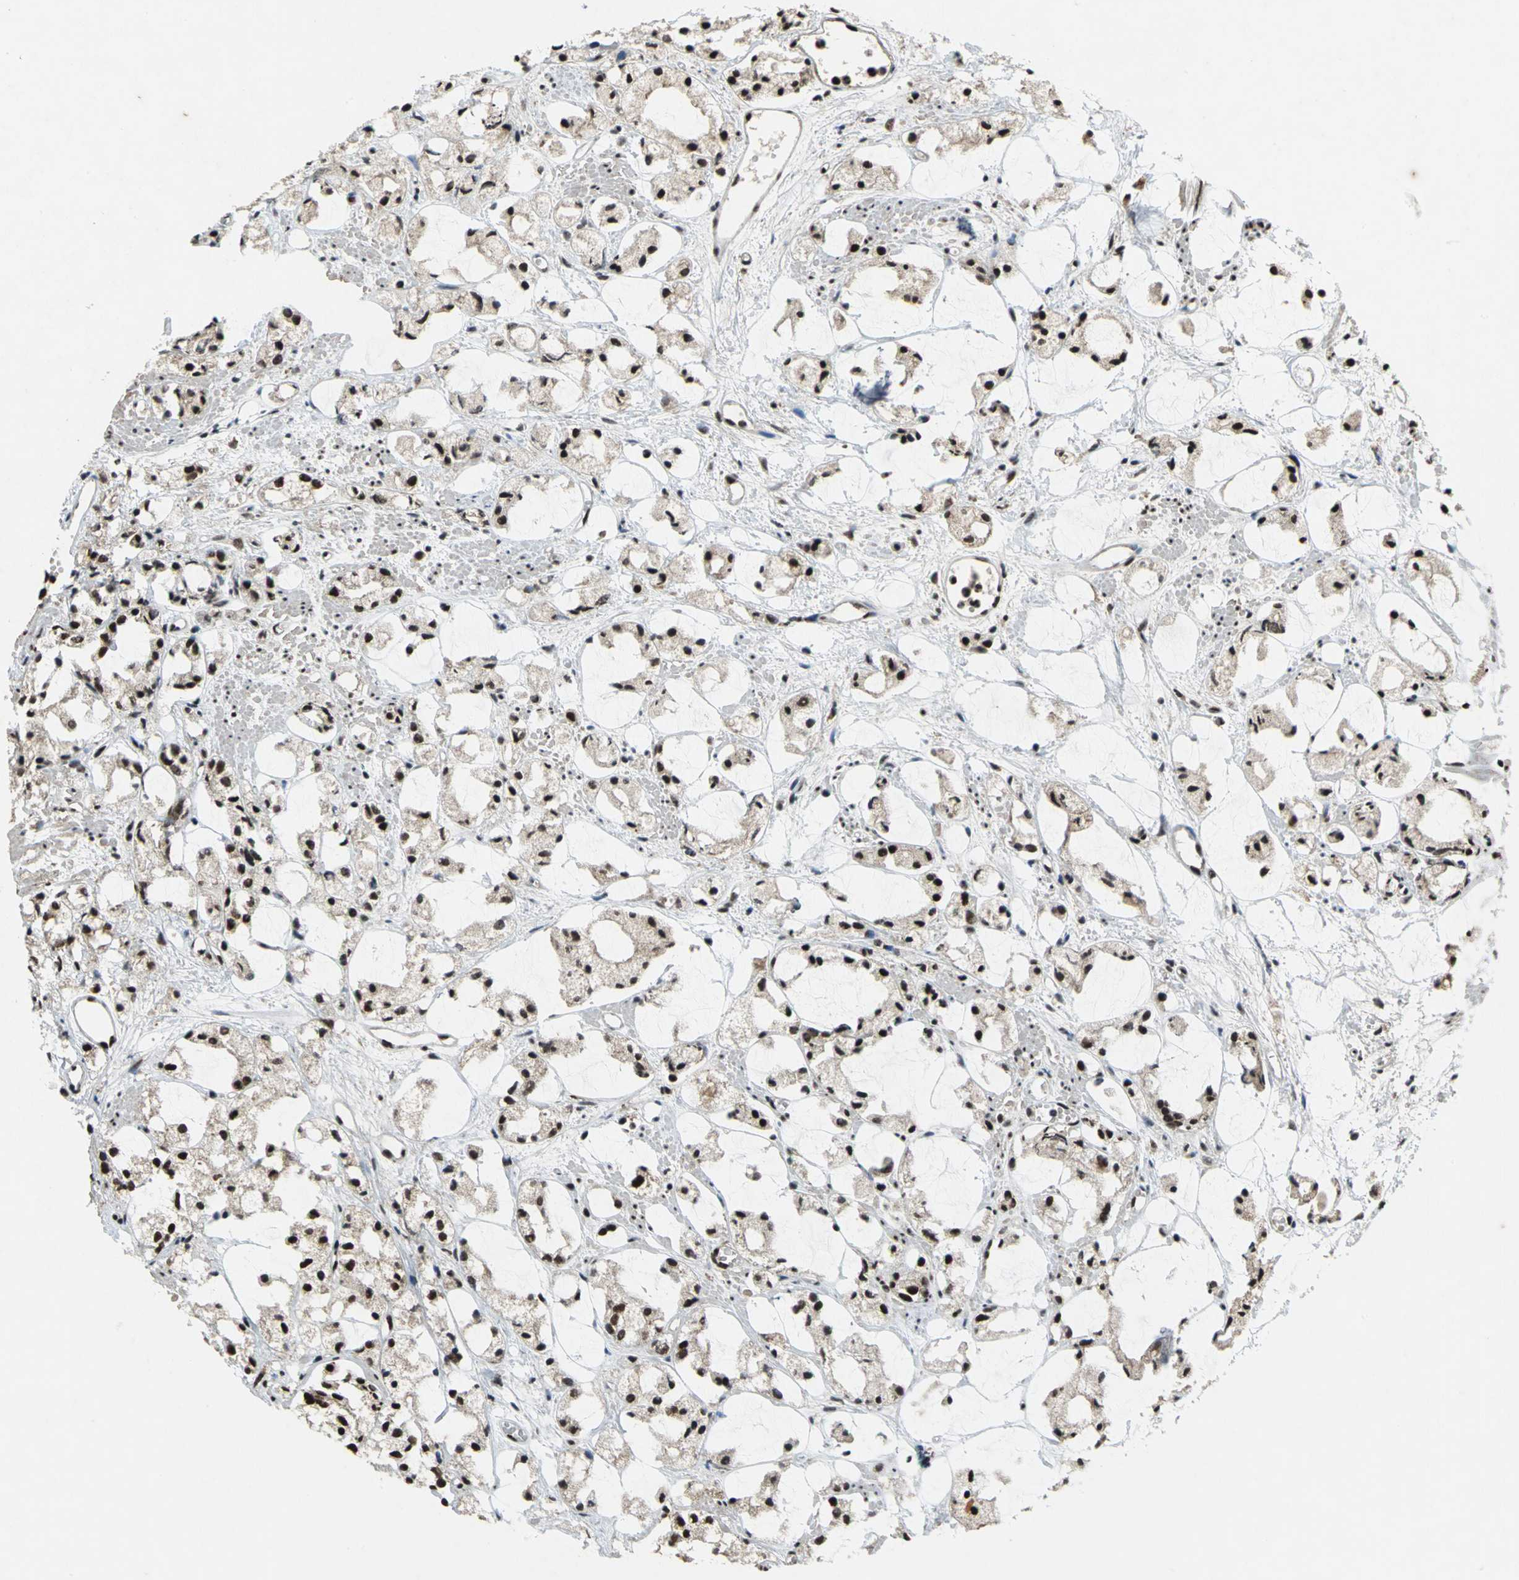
{"staining": {"intensity": "strong", "quantity": ">75%", "location": "nuclear"}, "tissue": "prostate cancer", "cell_type": "Tumor cells", "image_type": "cancer", "snomed": [{"axis": "morphology", "description": "Adenocarcinoma, High grade"}, {"axis": "topography", "description": "Prostate"}], "caption": "IHC of human high-grade adenocarcinoma (prostate) exhibits high levels of strong nuclear staining in about >75% of tumor cells. Using DAB (brown) and hematoxylin (blue) stains, captured at high magnification using brightfield microscopy.", "gene": "MTA2", "patient": {"sex": "male", "age": 85}}